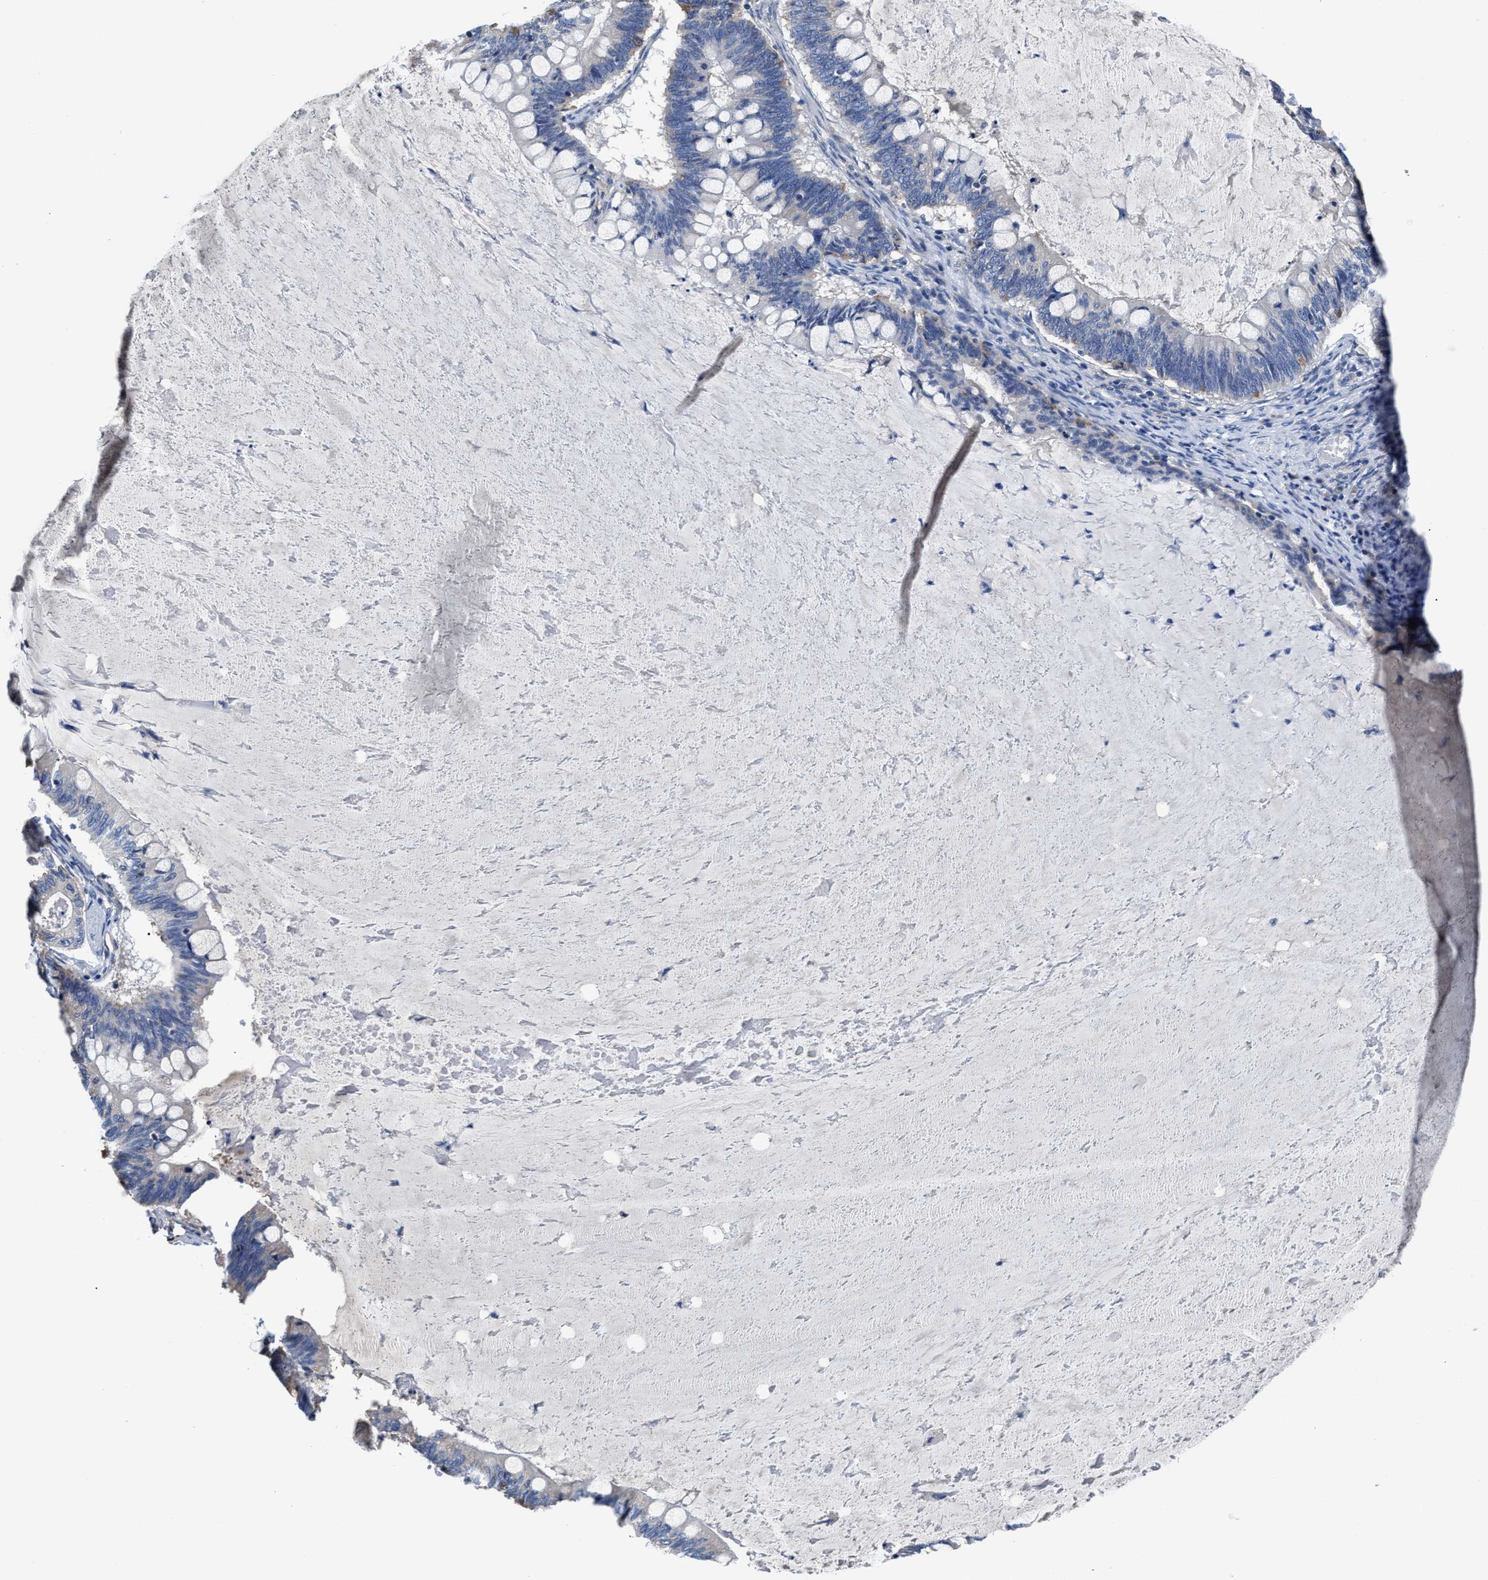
{"staining": {"intensity": "negative", "quantity": "none", "location": "none"}, "tissue": "ovarian cancer", "cell_type": "Tumor cells", "image_type": "cancer", "snomed": [{"axis": "morphology", "description": "Cystadenocarcinoma, mucinous, NOS"}, {"axis": "topography", "description": "Ovary"}], "caption": "DAB (3,3'-diaminobenzidine) immunohistochemical staining of human ovarian cancer (mucinous cystadenocarcinoma) demonstrates no significant expression in tumor cells. (DAB IHC, high magnification).", "gene": "SRPK2", "patient": {"sex": "female", "age": 61}}